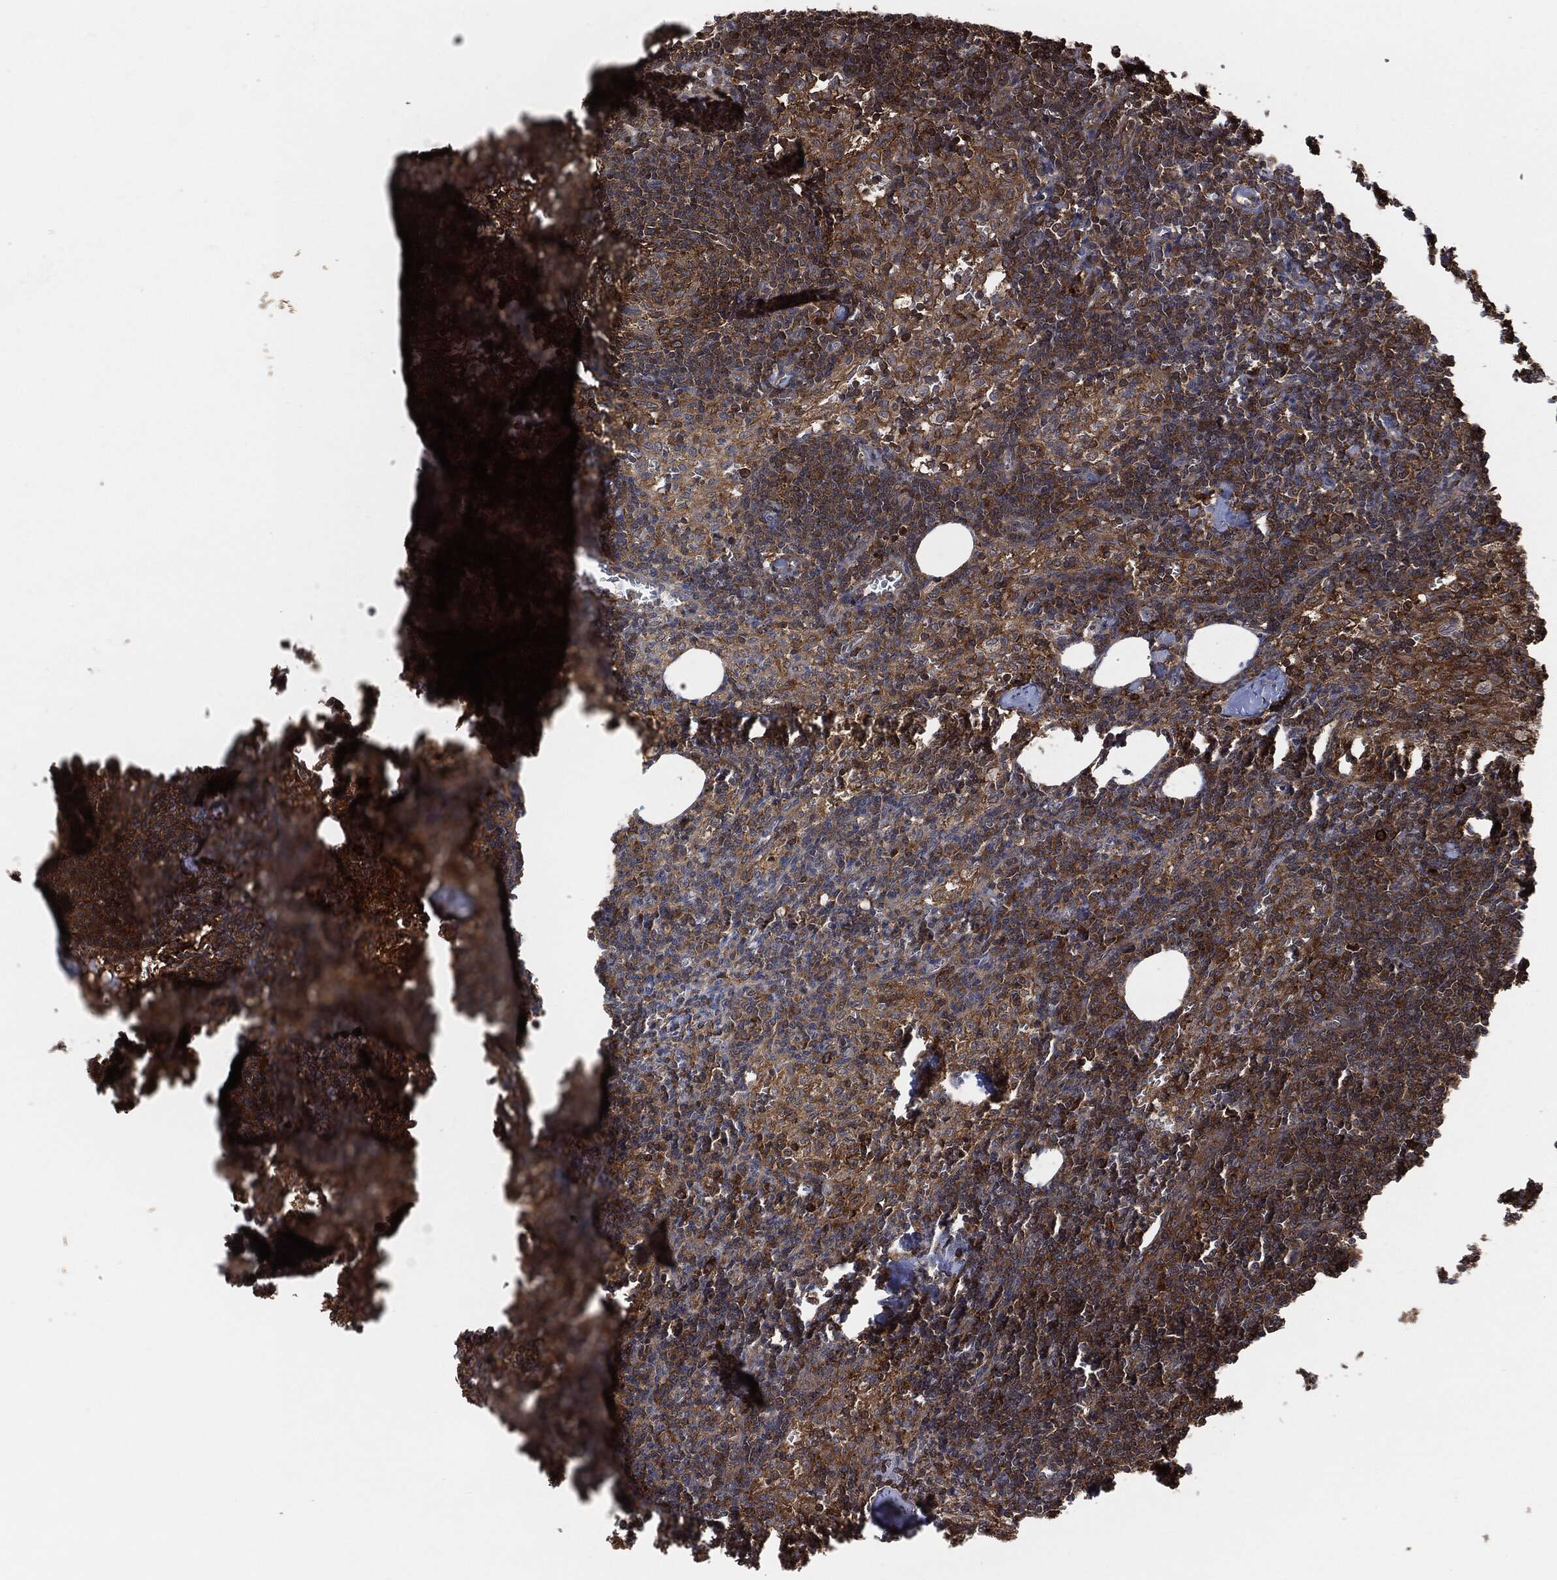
{"staining": {"intensity": "strong", "quantity": "25%-75%", "location": "cytoplasmic/membranous"}, "tissue": "lymph node", "cell_type": "Non-germinal center cells", "image_type": "normal", "snomed": [{"axis": "morphology", "description": "Normal tissue, NOS"}, {"axis": "topography", "description": "Lymph node"}], "caption": "Protein analysis of benign lymph node demonstrates strong cytoplasmic/membranous expression in about 25%-75% of non-germinal center cells. (IHC, brightfield microscopy, high magnification).", "gene": "TPT1", "patient": {"sex": "female", "age": 52}}